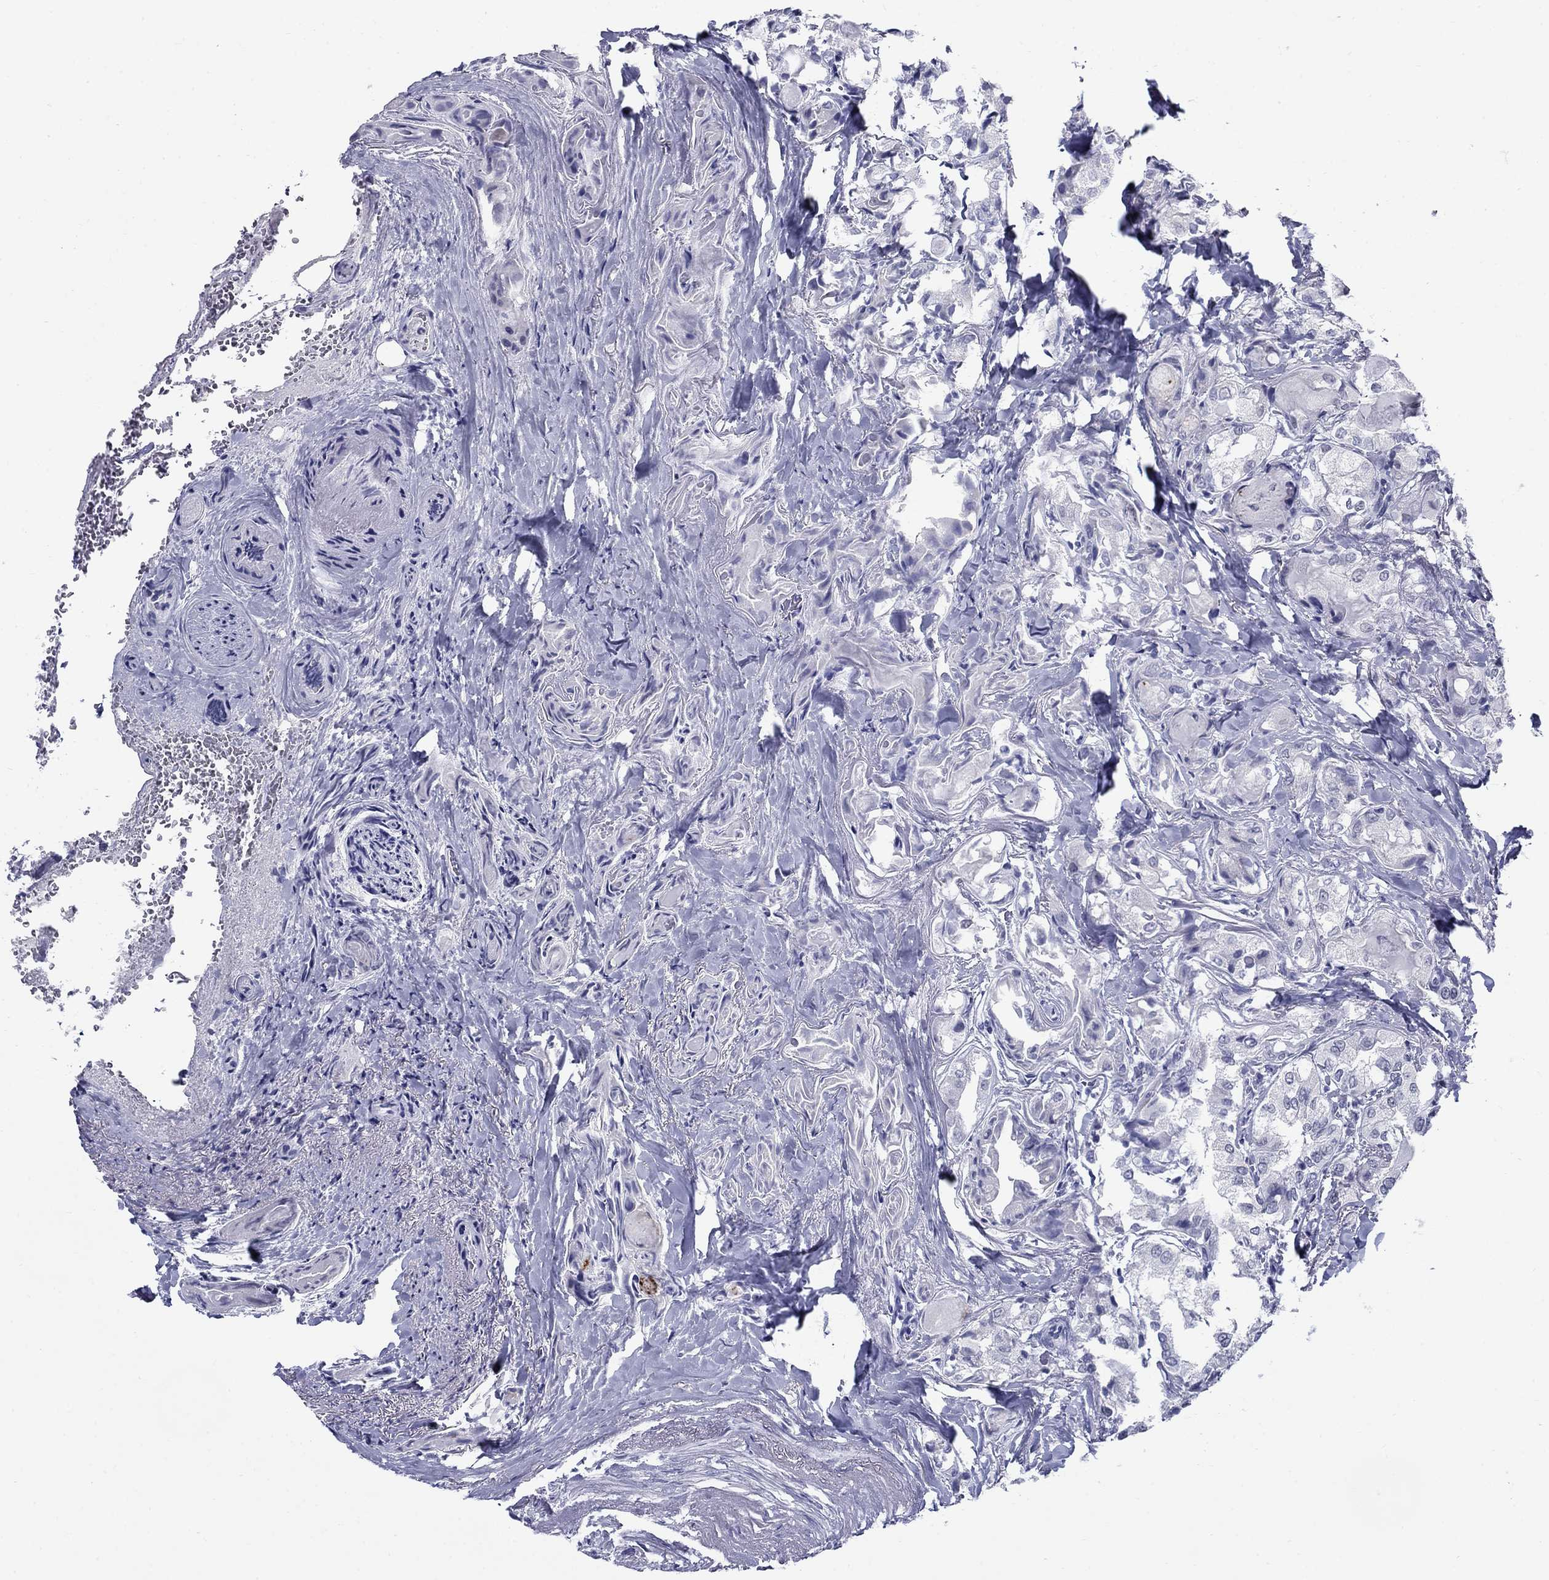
{"staining": {"intensity": "negative", "quantity": "none", "location": "none"}, "tissue": "thyroid cancer", "cell_type": "Tumor cells", "image_type": "cancer", "snomed": [{"axis": "morphology", "description": "Normal tissue, NOS"}, {"axis": "morphology", "description": "Papillary adenocarcinoma, NOS"}, {"axis": "topography", "description": "Thyroid gland"}], "caption": "IHC of thyroid cancer exhibits no staining in tumor cells. (Stains: DAB immunohistochemistry (IHC) with hematoxylin counter stain, Microscopy: brightfield microscopy at high magnification).", "gene": "C4orf19", "patient": {"sex": "female", "age": 66}}